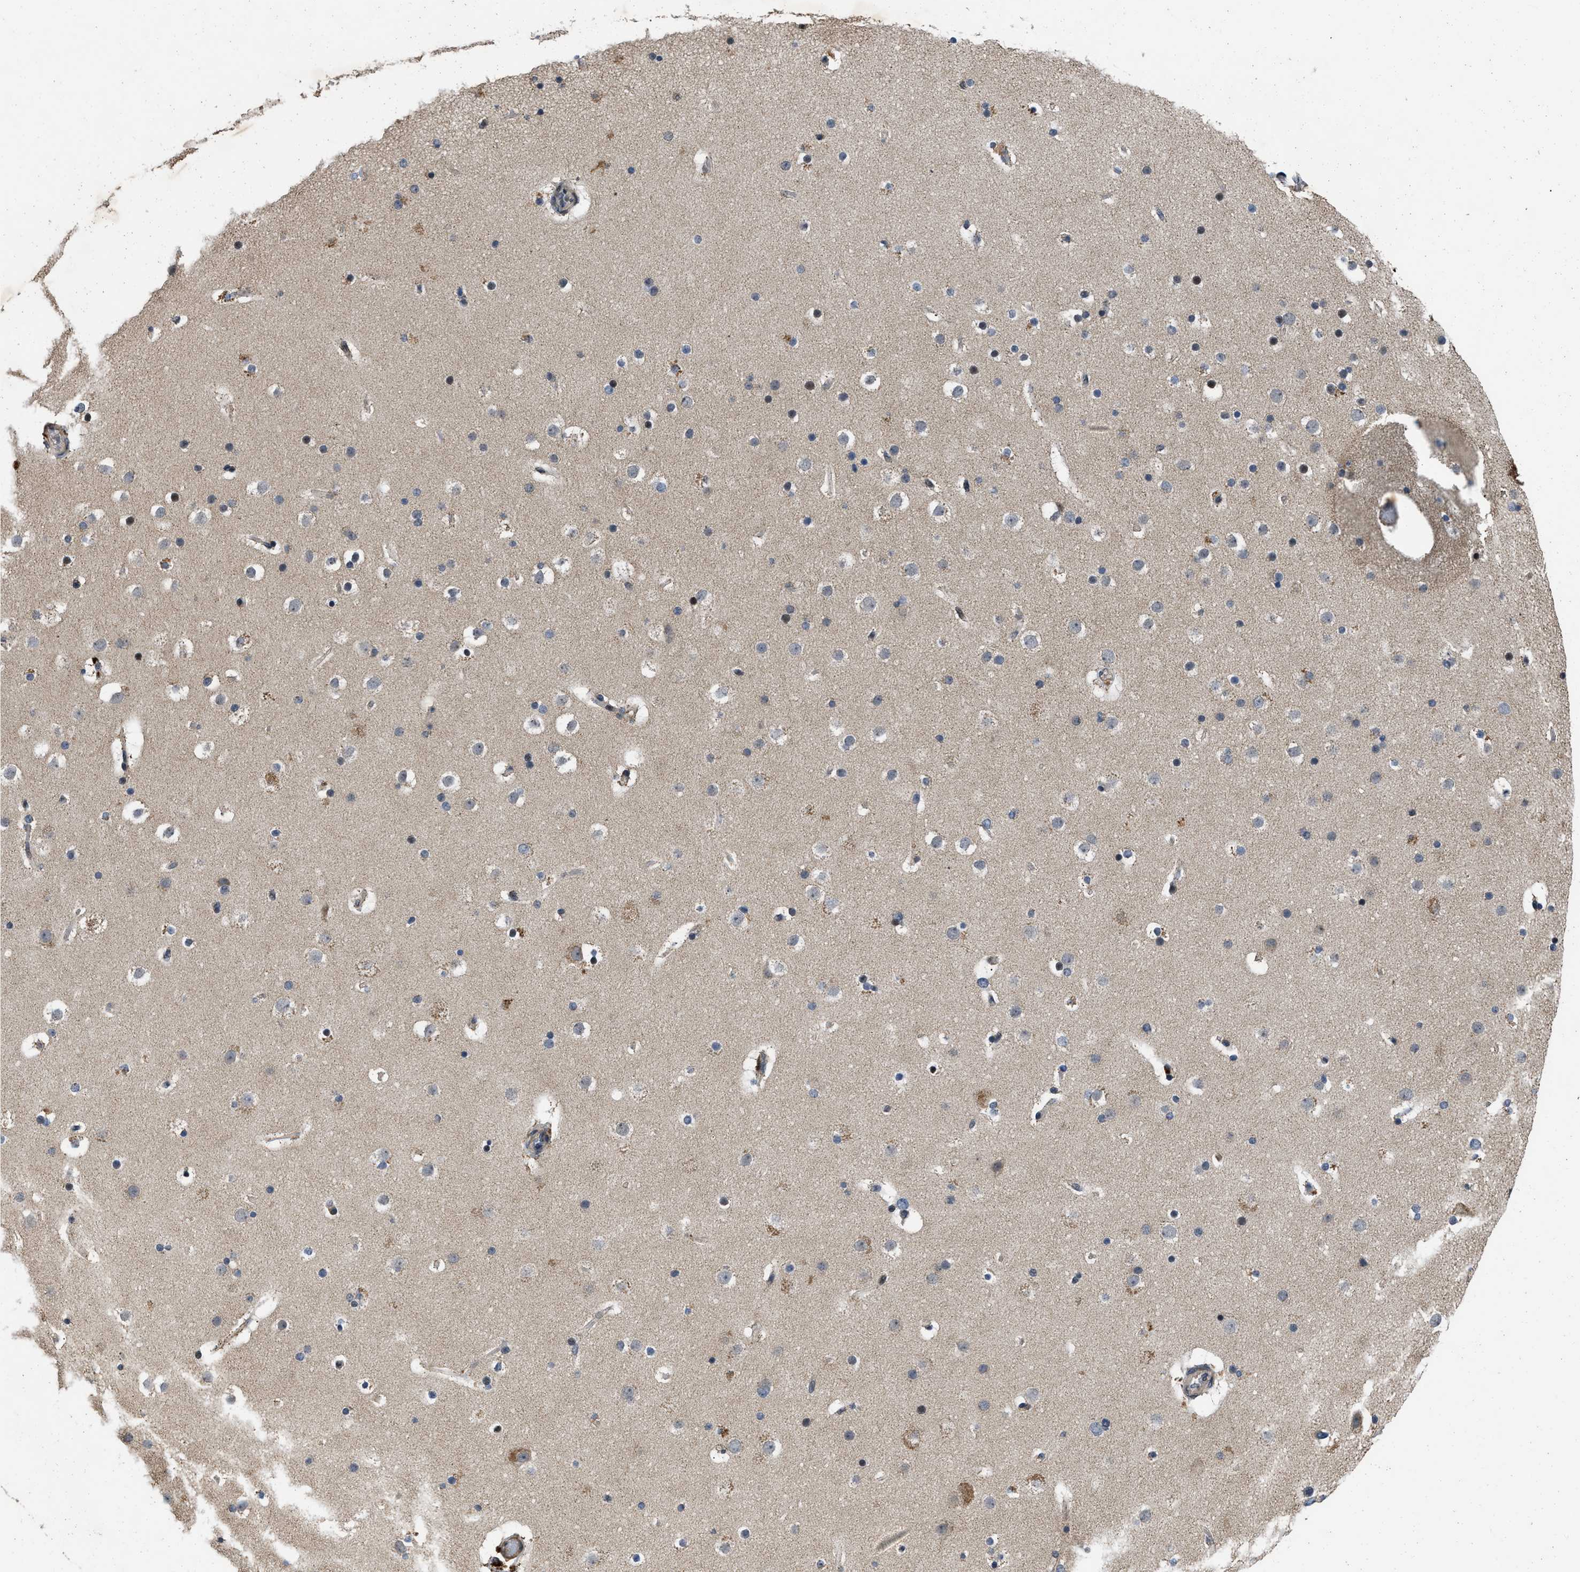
{"staining": {"intensity": "moderate", "quantity": ">75%", "location": "cytoplasmic/membranous,nuclear"}, "tissue": "cerebral cortex", "cell_type": "Endothelial cells", "image_type": "normal", "snomed": [{"axis": "morphology", "description": "Normal tissue, NOS"}, {"axis": "topography", "description": "Cerebral cortex"}], "caption": "A histopathology image of human cerebral cortex stained for a protein displays moderate cytoplasmic/membranous,nuclear brown staining in endothelial cells. Using DAB (brown) and hematoxylin (blue) stains, captured at high magnification using brightfield microscopy.", "gene": "PRDM14", "patient": {"sex": "male", "age": 57}}